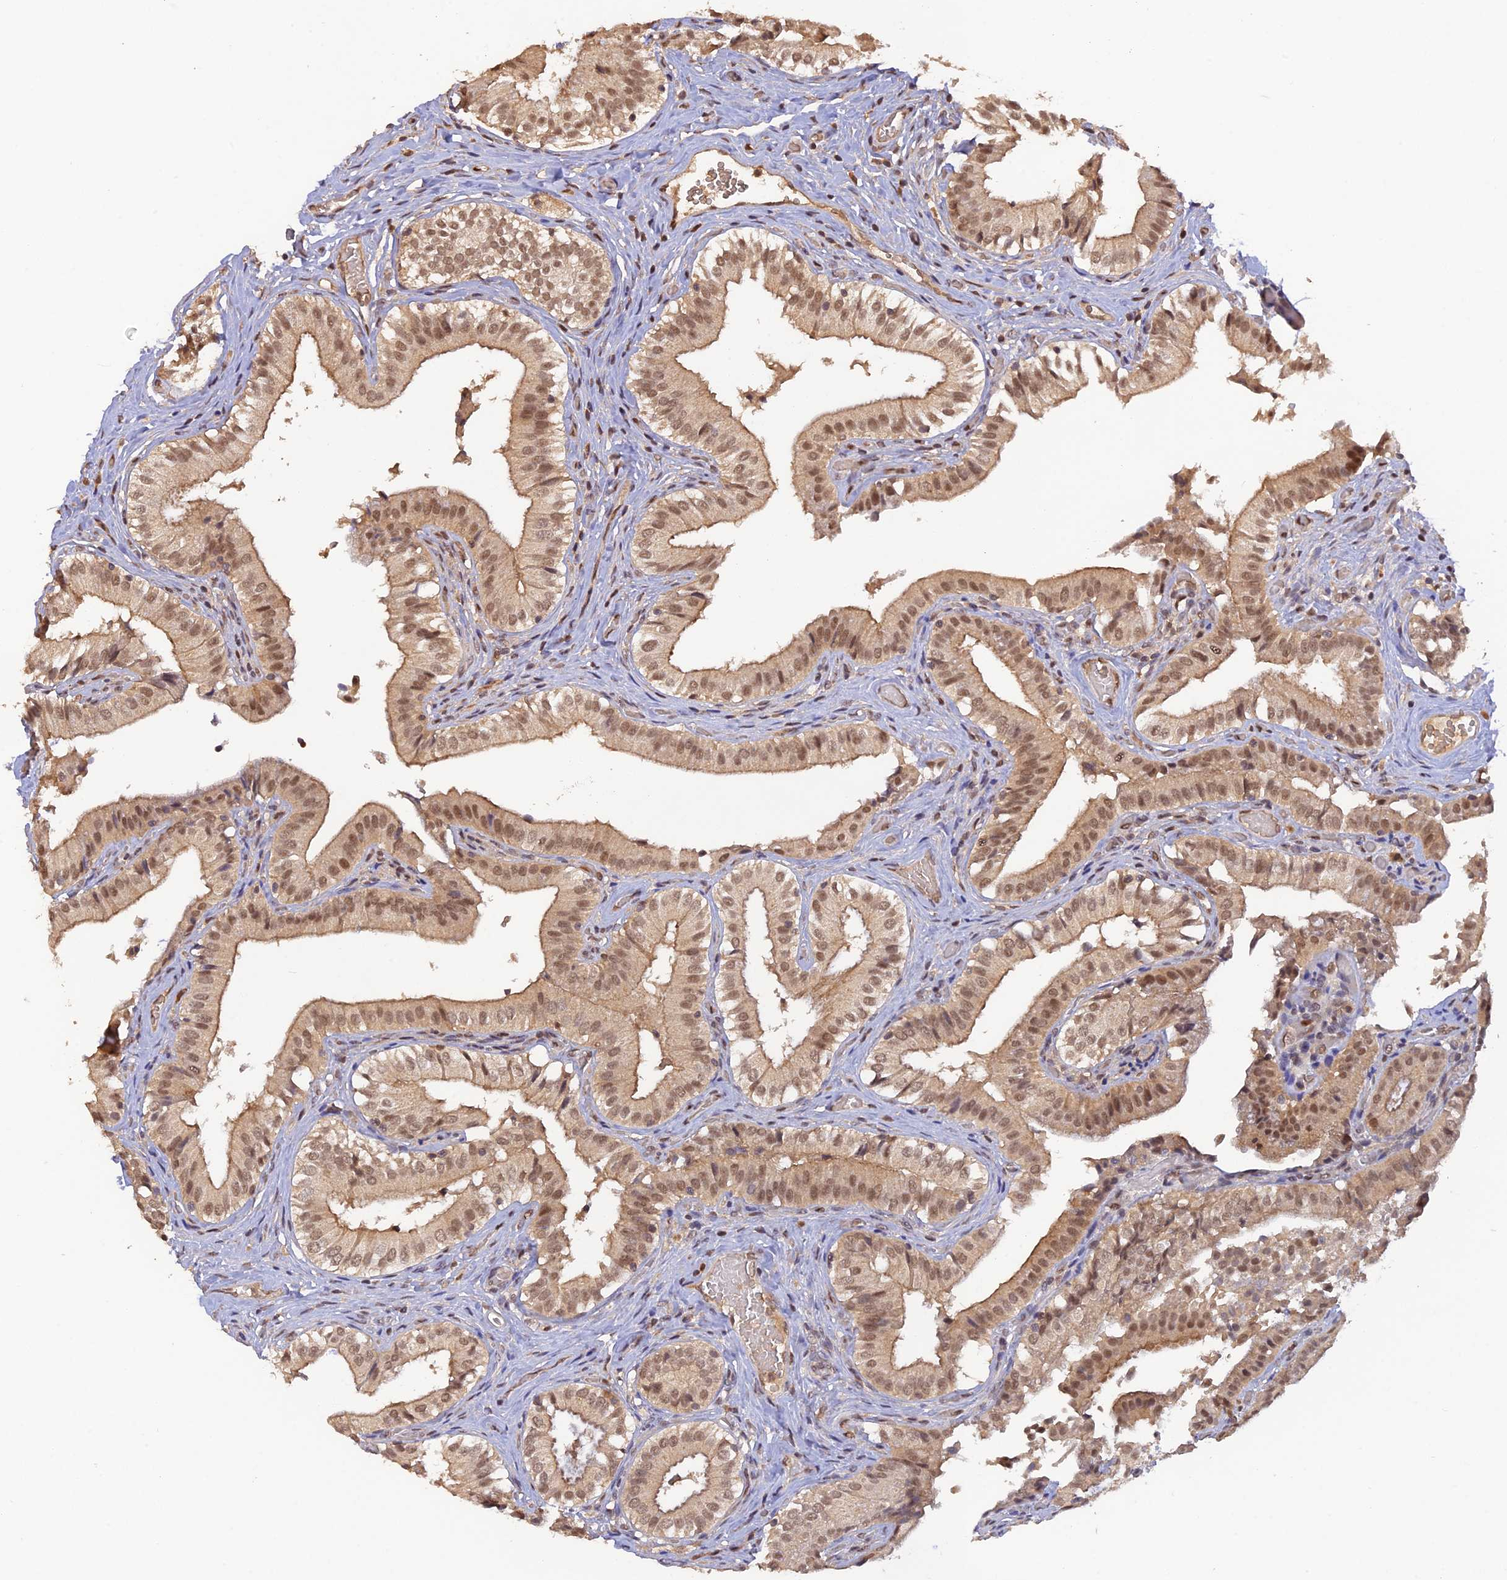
{"staining": {"intensity": "moderate", "quantity": ">75%", "location": "cytoplasmic/membranous,nuclear"}, "tissue": "gallbladder", "cell_type": "Glandular cells", "image_type": "normal", "snomed": [{"axis": "morphology", "description": "Normal tissue, NOS"}, {"axis": "topography", "description": "Gallbladder"}], "caption": "This photomicrograph displays immunohistochemistry staining of benign human gallbladder, with medium moderate cytoplasmic/membranous,nuclear positivity in approximately >75% of glandular cells.", "gene": "ZNF436", "patient": {"sex": "female", "age": 47}}